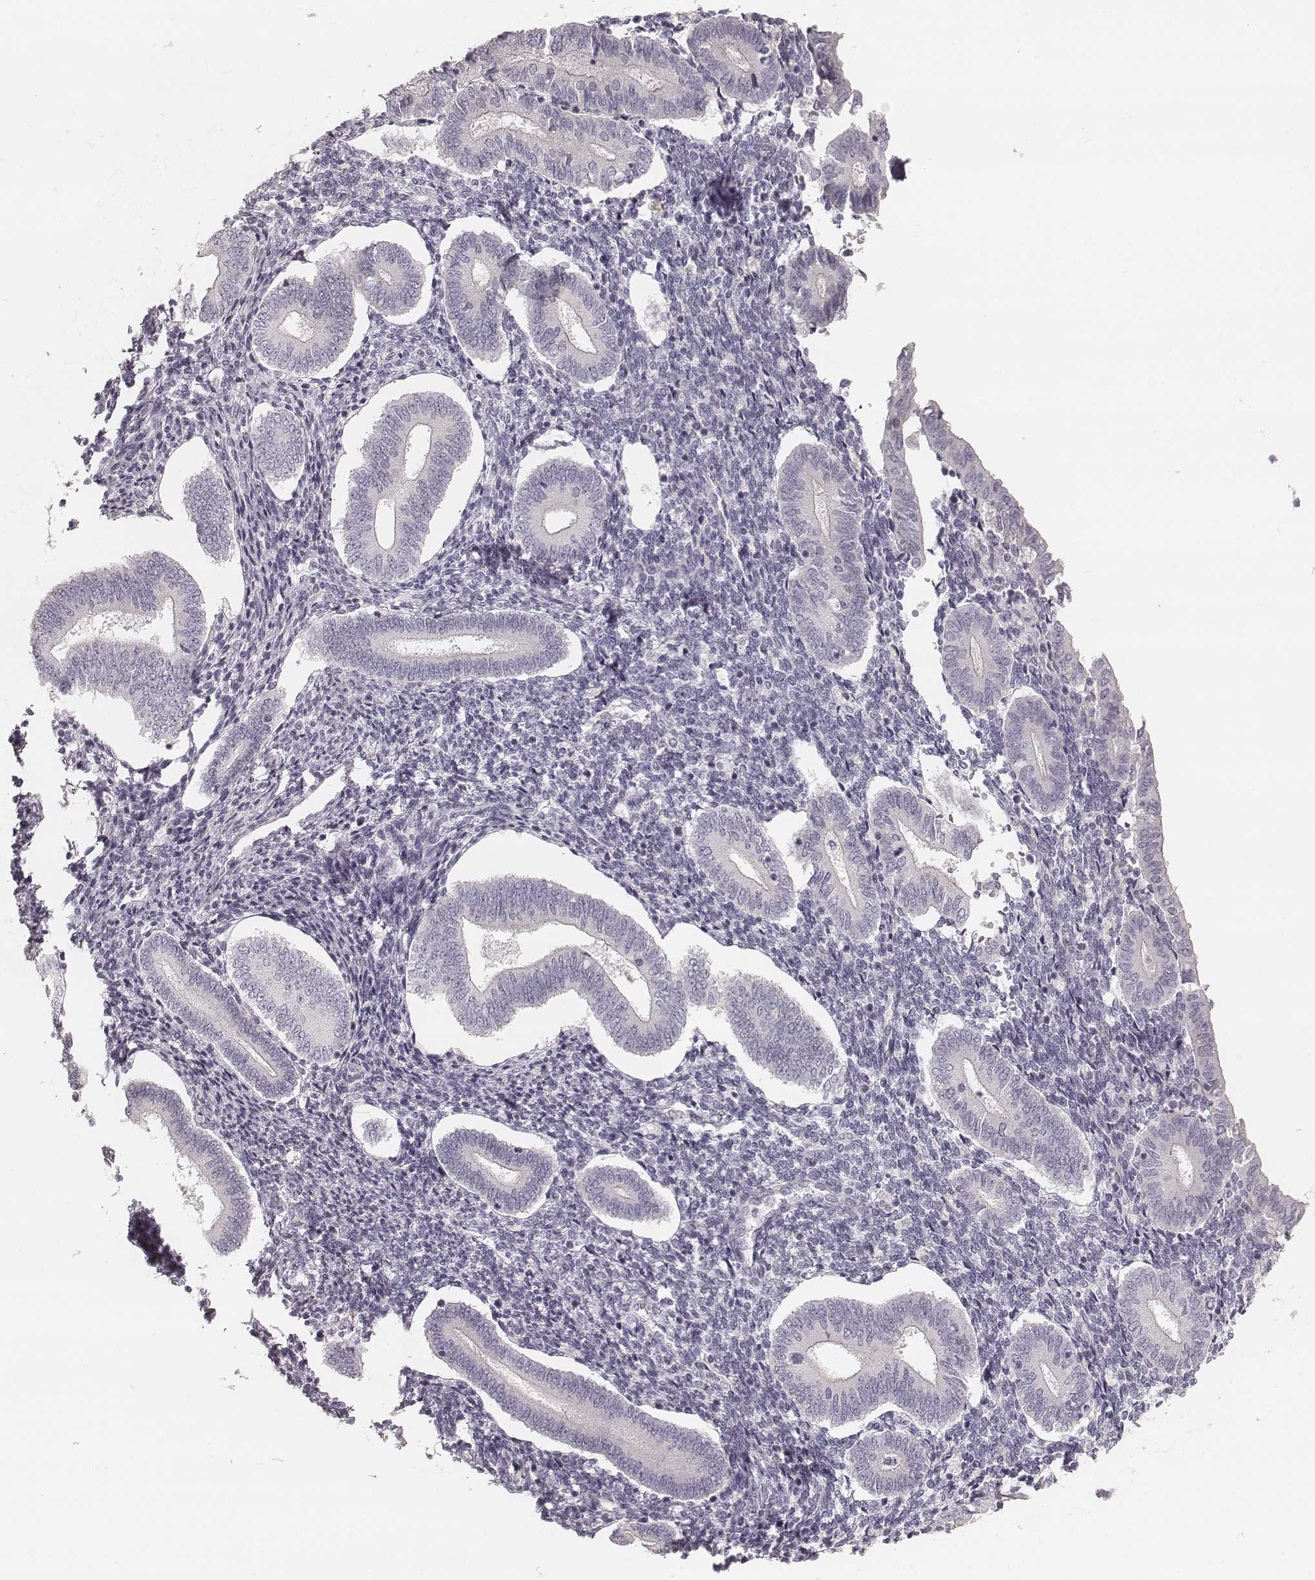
{"staining": {"intensity": "negative", "quantity": "none", "location": "none"}, "tissue": "endometrium", "cell_type": "Cells in endometrial stroma", "image_type": "normal", "snomed": [{"axis": "morphology", "description": "Normal tissue, NOS"}, {"axis": "topography", "description": "Endometrium"}], "caption": "The IHC histopathology image has no significant staining in cells in endometrial stroma of endometrium.", "gene": "SPATA24", "patient": {"sex": "female", "age": 40}}